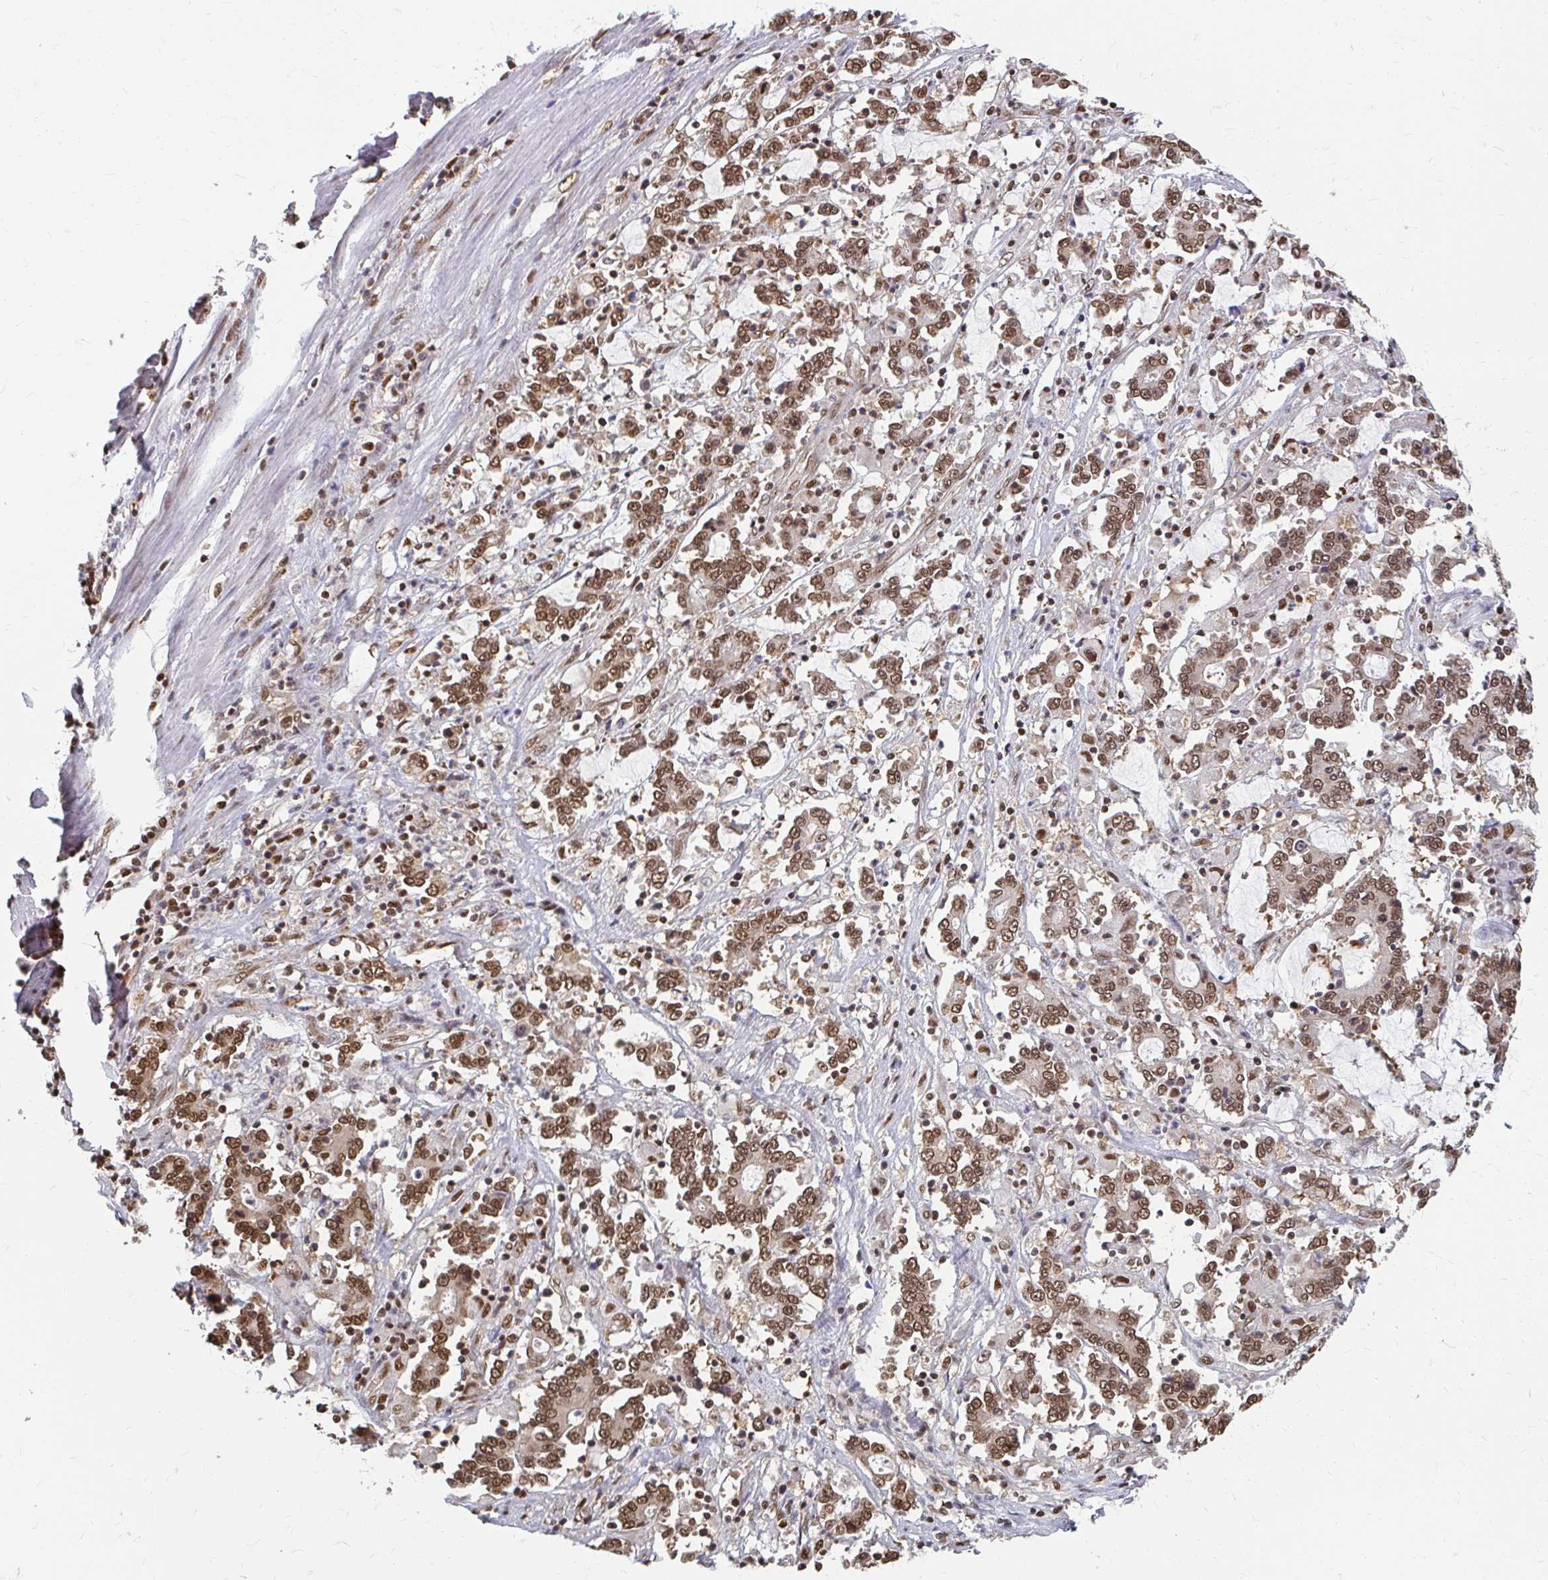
{"staining": {"intensity": "moderate", "quantity": ">75%", "location": "cytoplasmic/membranous,nuclear"}, "tissue": "stomach cancer", "cell_type": "Tumor cells", "image_type": "cancer", "snomed": [{"axis": "morphology", "description": "Adenocarcinoma, NOS"}, {"axis": "topography", "description": "Stomach, upper"}], "caption": "IHC of human stomach adenocarcinoma exhibits medium levels of moderate cytoplasmic/membranous and nuclear positivity in approximately >75% of tumor cells. The staining was performed using DAB (3,3'-diaminobenzidine) to visualize the protein expression in brown, while the nuclei were stained in blue with hematoxylin (Magnification: 20x).", "gene": "XPO1", "patient": {"sex": "male", "age": 68}}